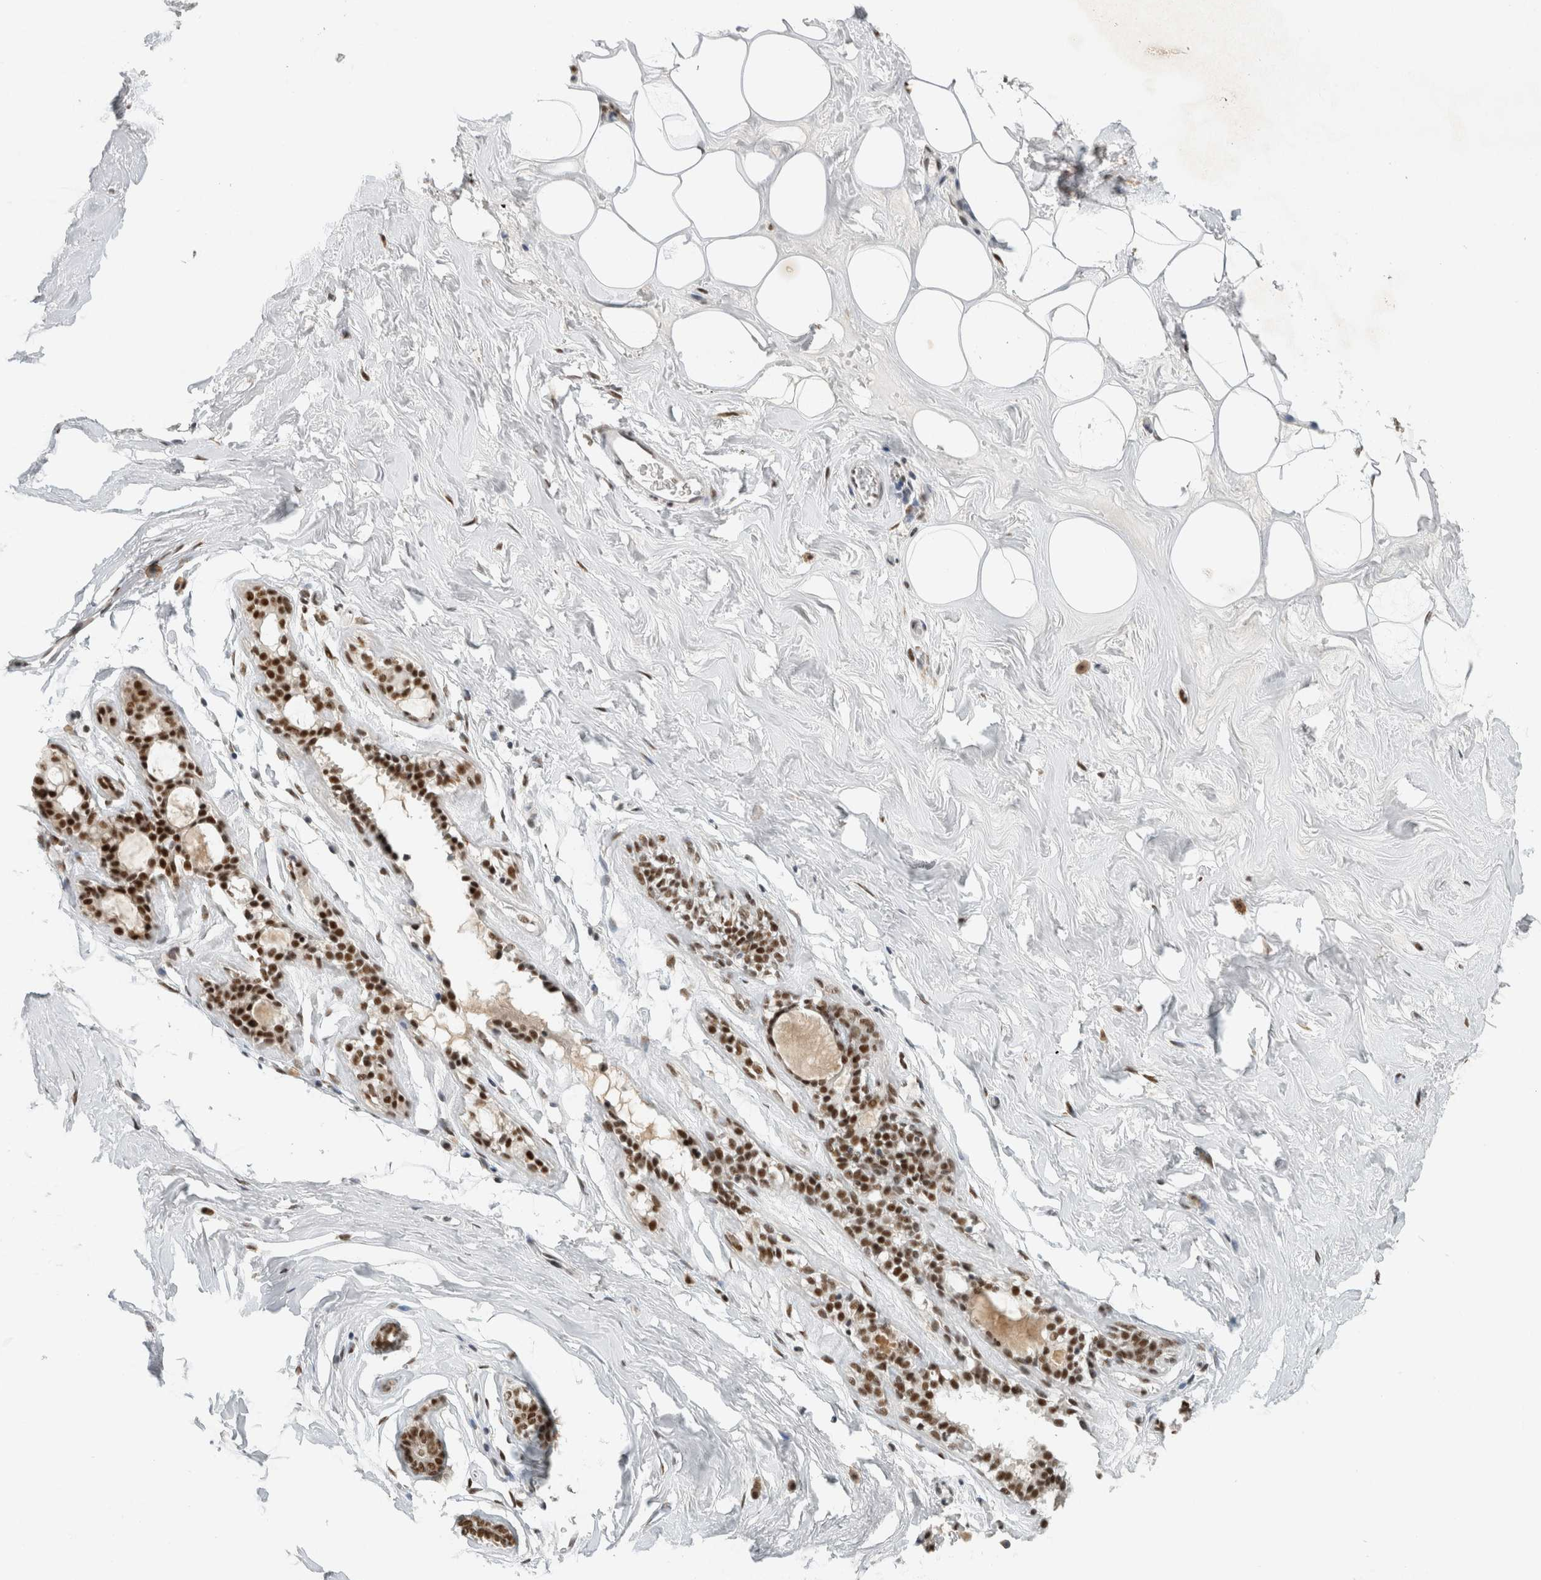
{"staining": {"intensity": "moderate", "quantity": ">75%", "location": "nuclear"}, "tissue": "adipose tissue", "cell_type": "Adipocytes", "image_type": "normal", "snomed": [{"axis": "morphology", "description": "Normal tissue, NOS"}, {"axis": "morphology", "description": "Fibrosis, NOS"}, {"axis": "topography", "description": "Breast"}, {"axis": "topography", "description": "Adipose tissue"}], "caption": "Protein analysis of unremarkable adipose tissue shows moderate nuclear positivity in approximately >75% of adipocytes.", "gene": "DDX42", "patient": {"sex": "female", "age": 39}}